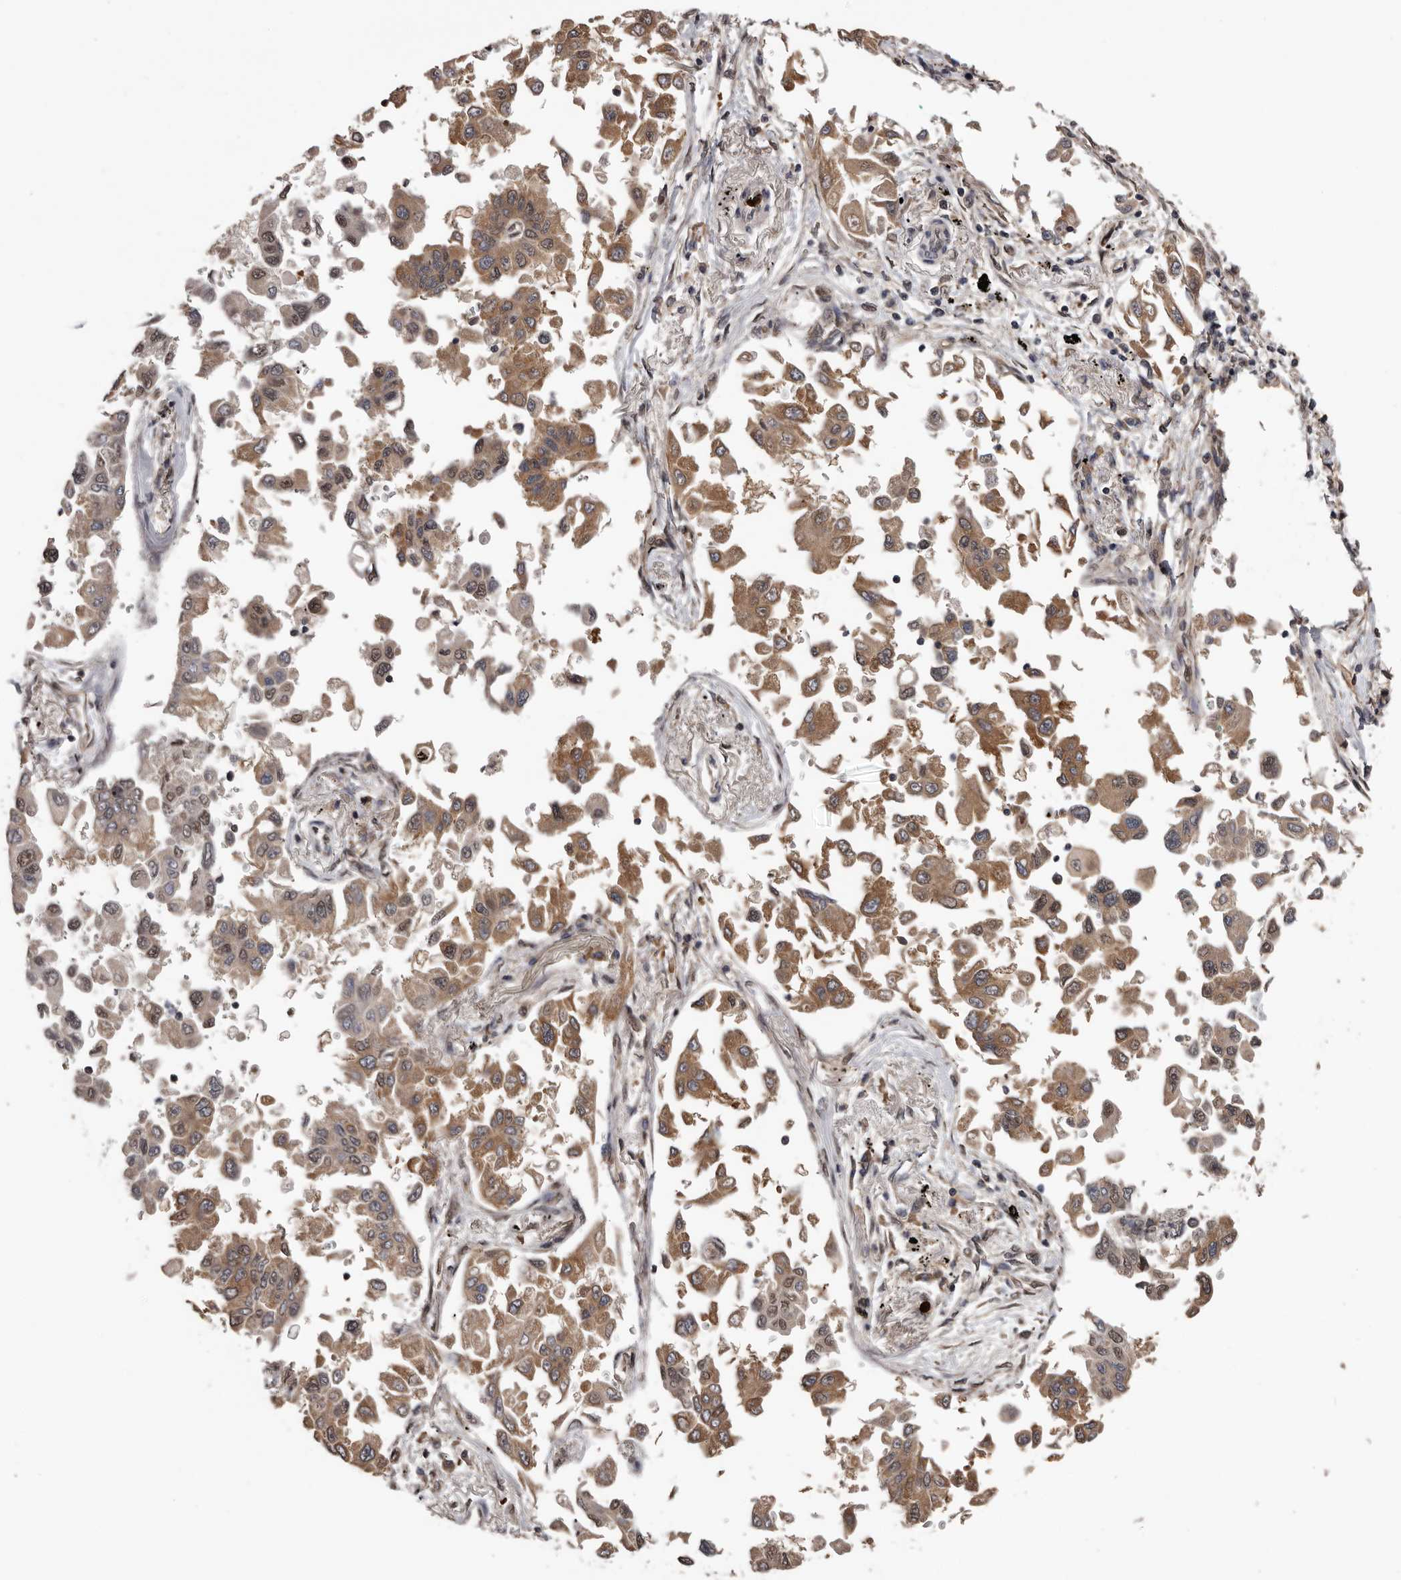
{"staining": {"intensity": "moderate", "quantity": ">75%", "location": "cytoplasmic/membranous"}, "tissue": "lung cancer", "cell_type": "Tumor cells", "image_type": "cancer", "snomed": [{"axis": "morphology", "description": "Adenocarcinoma, NOS"}, {"axis": "topography", "description": "Lung"}], "caption": "Moderate cytoplasmic/membranous positivity is identified in about >75% of tumor cells in lung adenocarcinoma.", "gene": "VPS37A", "patient": {"sex": "female", "age": 67}}